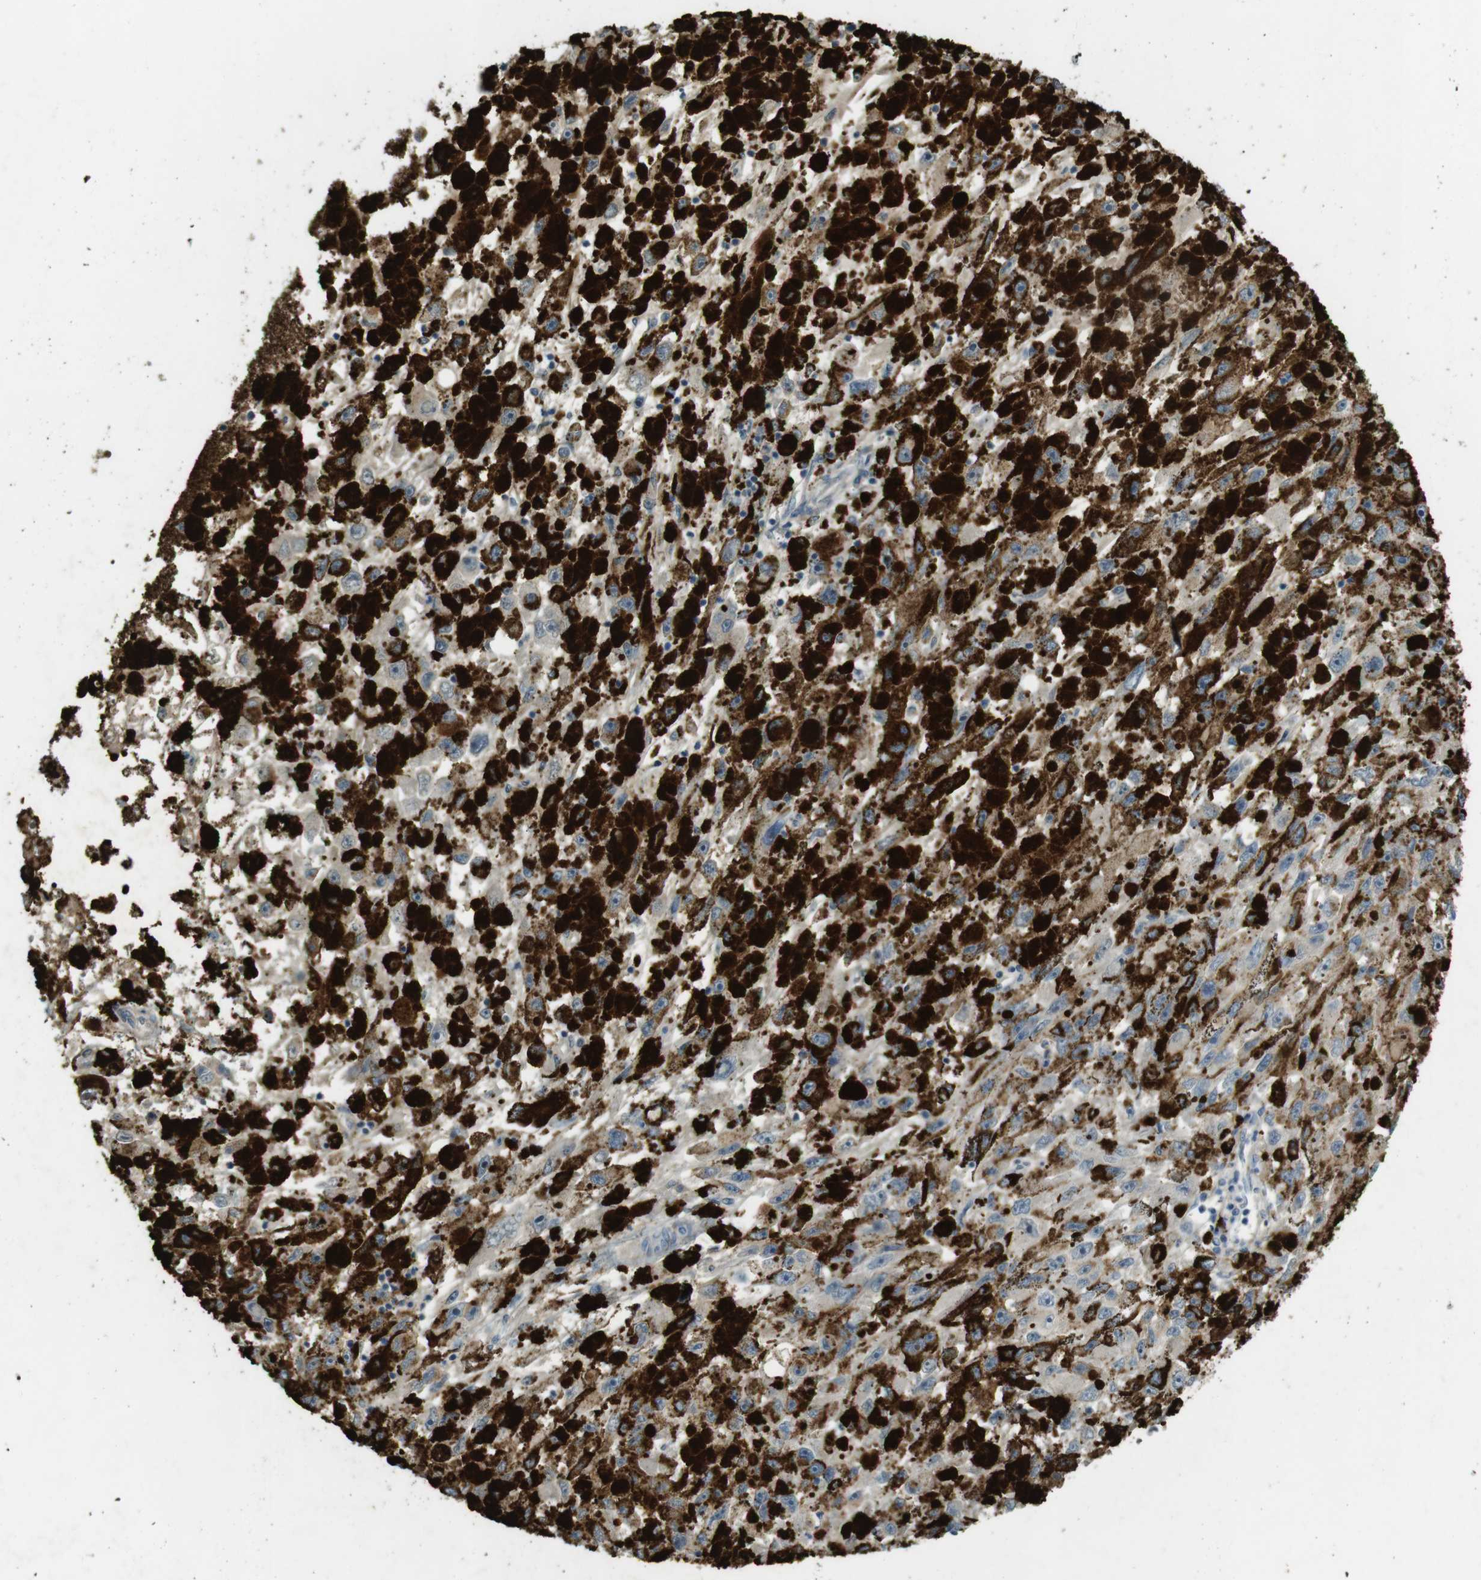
{"staining": {"intensity": "negative", "quantity": "none", "location": "none"}, "tissue": "melanoma", "cell_type": "Tumor cells", "image_type": "cancer", "snomed": [{"axis": "morphology", "description": "Malignant melanoma, NOS"}, {"axis": "topography", "description": "Skin"}], "caption": "An IHC image of malignant melanoma is shown. There is no staining in tumor cells of malignant melanoma.", "gene": "UGT8", "patient": {"sex": "female", "age": 104}}